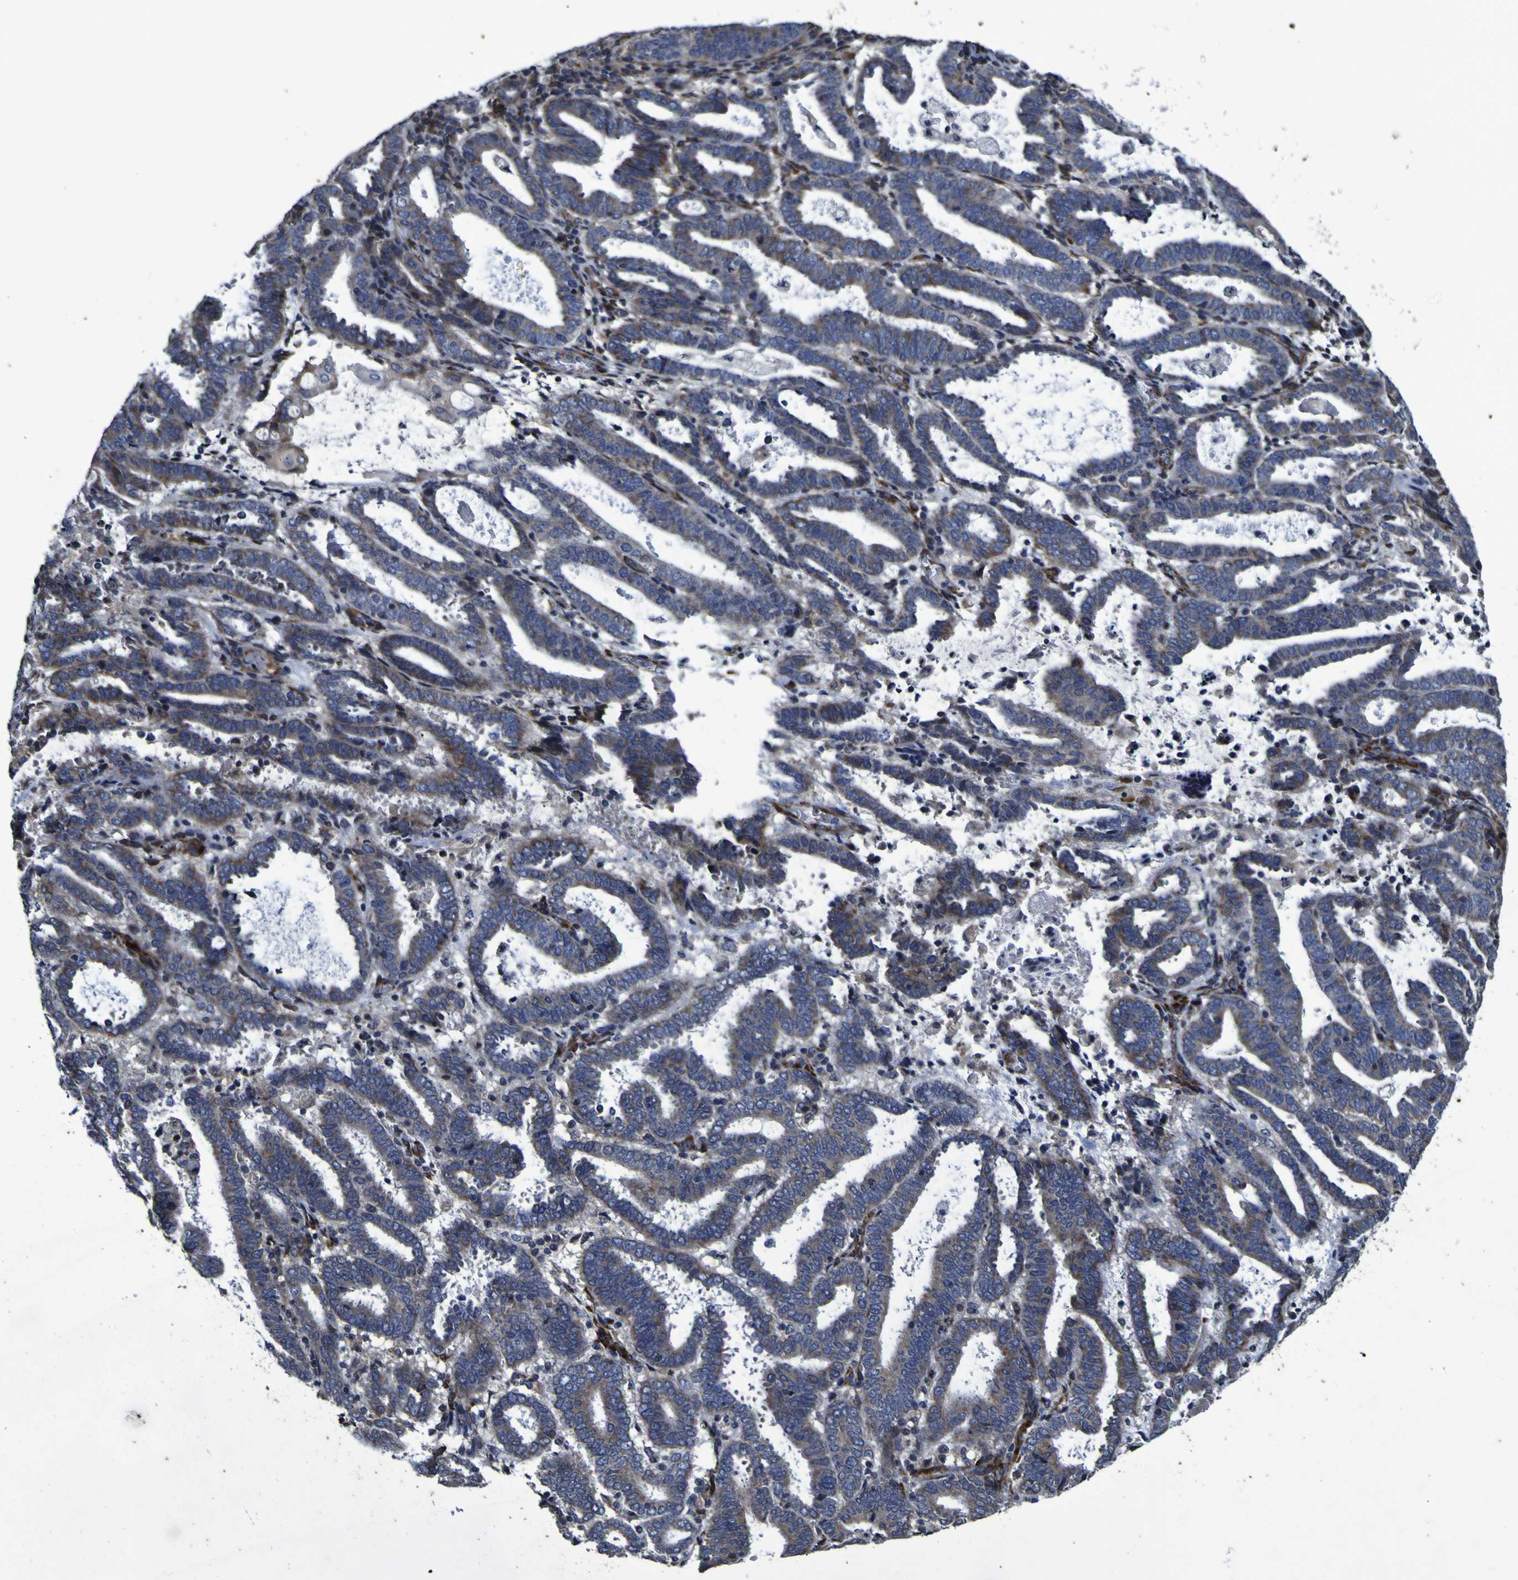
{"staining": {"intensity": "weak", "quantity": ">75%", "location": "cytoplasmic/membranous"}, "tissue": "endometrial cancer", "cell_type": "Tumor cells", "image_type": "cancer", "snomed": [{"axis": "morphology", "description": "Adenocarcinoma, NOS"}, {"axis": "topography", "description": "Uterus"}], "caption": "Protein expression analysis of endometrial cancer demonstrates weak cytoplasmic/membranous expression in about >75% of tumor cells. (DAB (3,3'-diaminobenzidine) IHC with brightfield microscopy, high magnification).", "gene": "P3H1", "patient": {"sex": "female", "age": 83}}